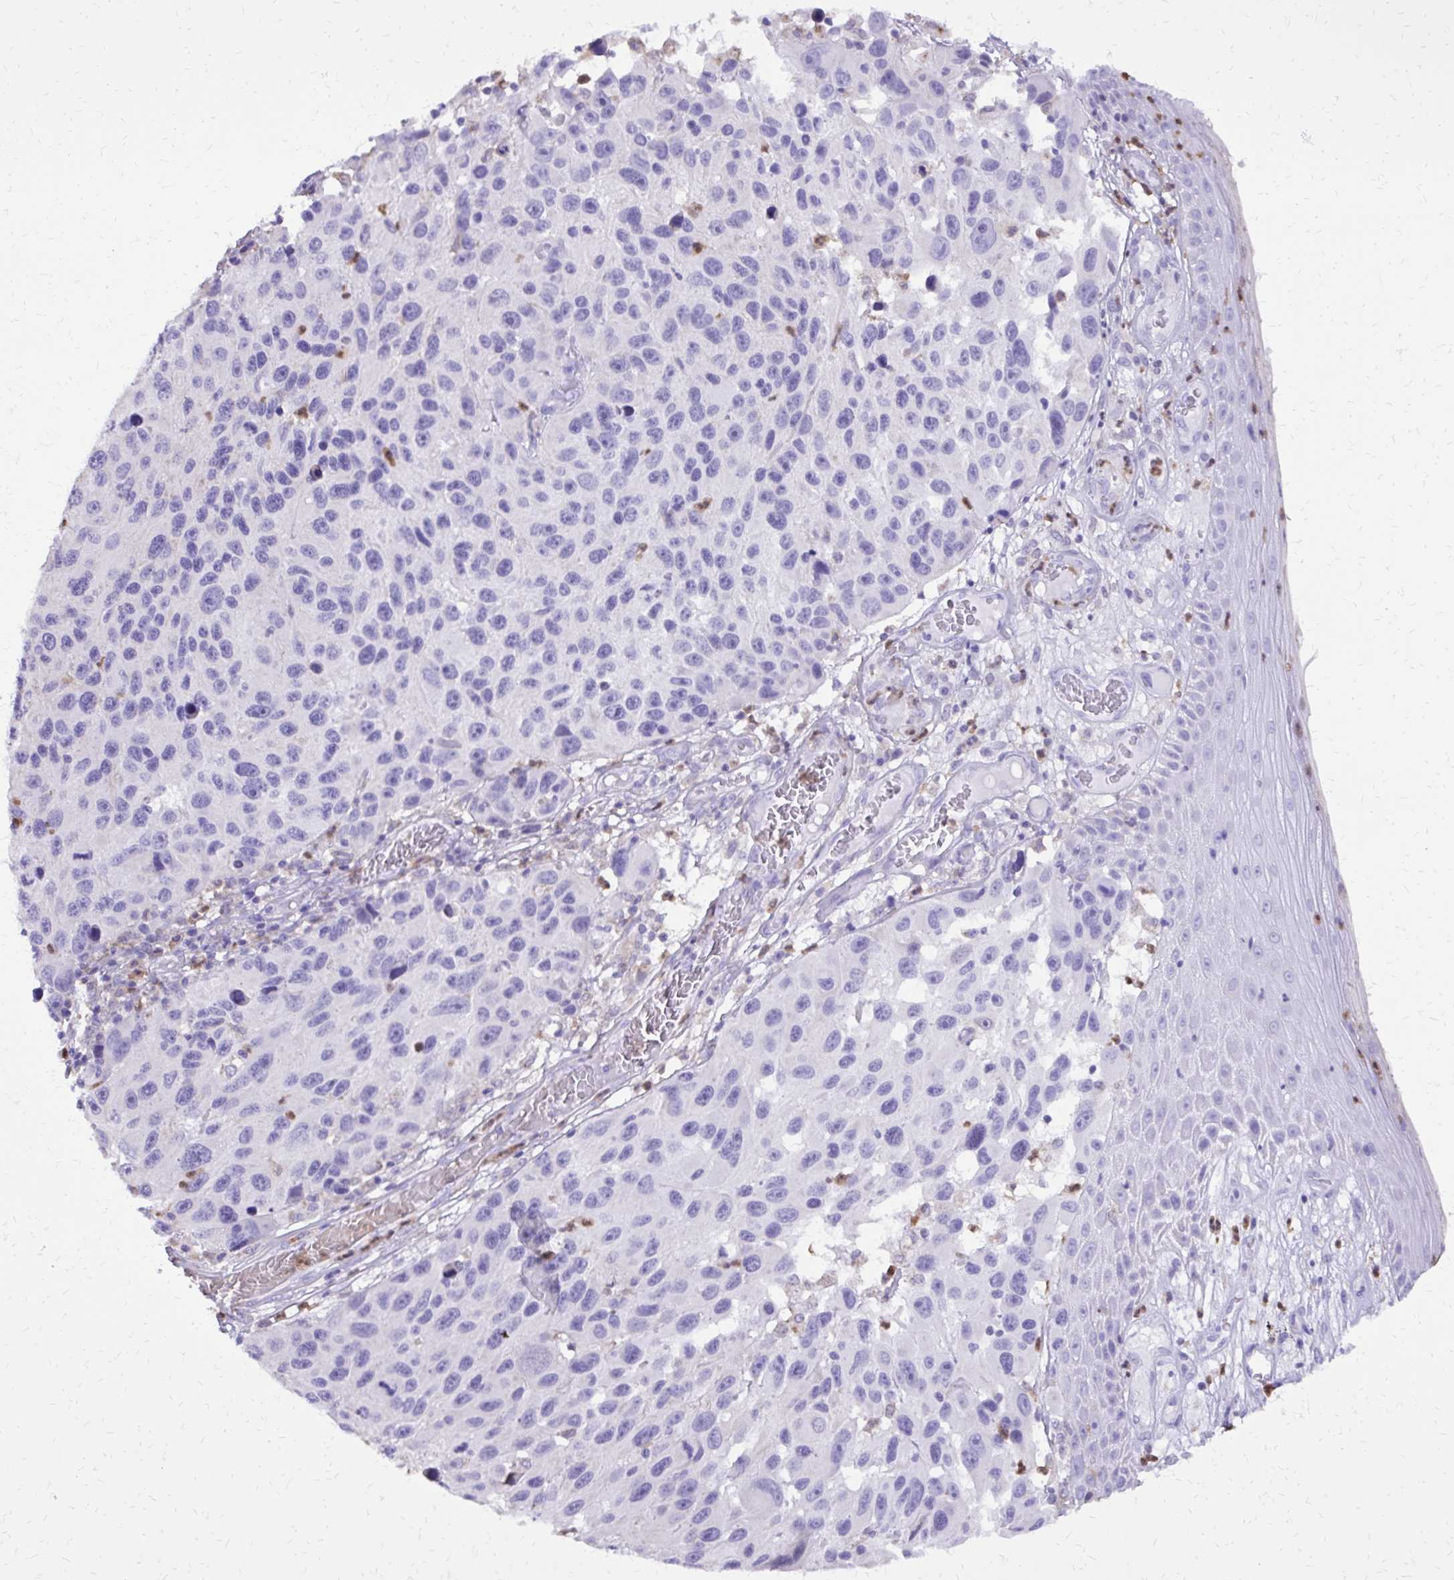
{"staining": {"intensity": "negative", "quantity": "none", "location": "none"}, "tissue": "melanoma", "cell_type": "Tumor cells", "image_type": "cancer", "snomed": [{"axis": "morphology", "description": "Malignant melanoma, NOS"}, {"axis": "topography", "description": "Skin"}], "caption": "A photomicrograph of human malignant melanoma is negative for staining in tumor cells.", "gene": "CAT", "patient": {"sex": "male", "age": 53}}